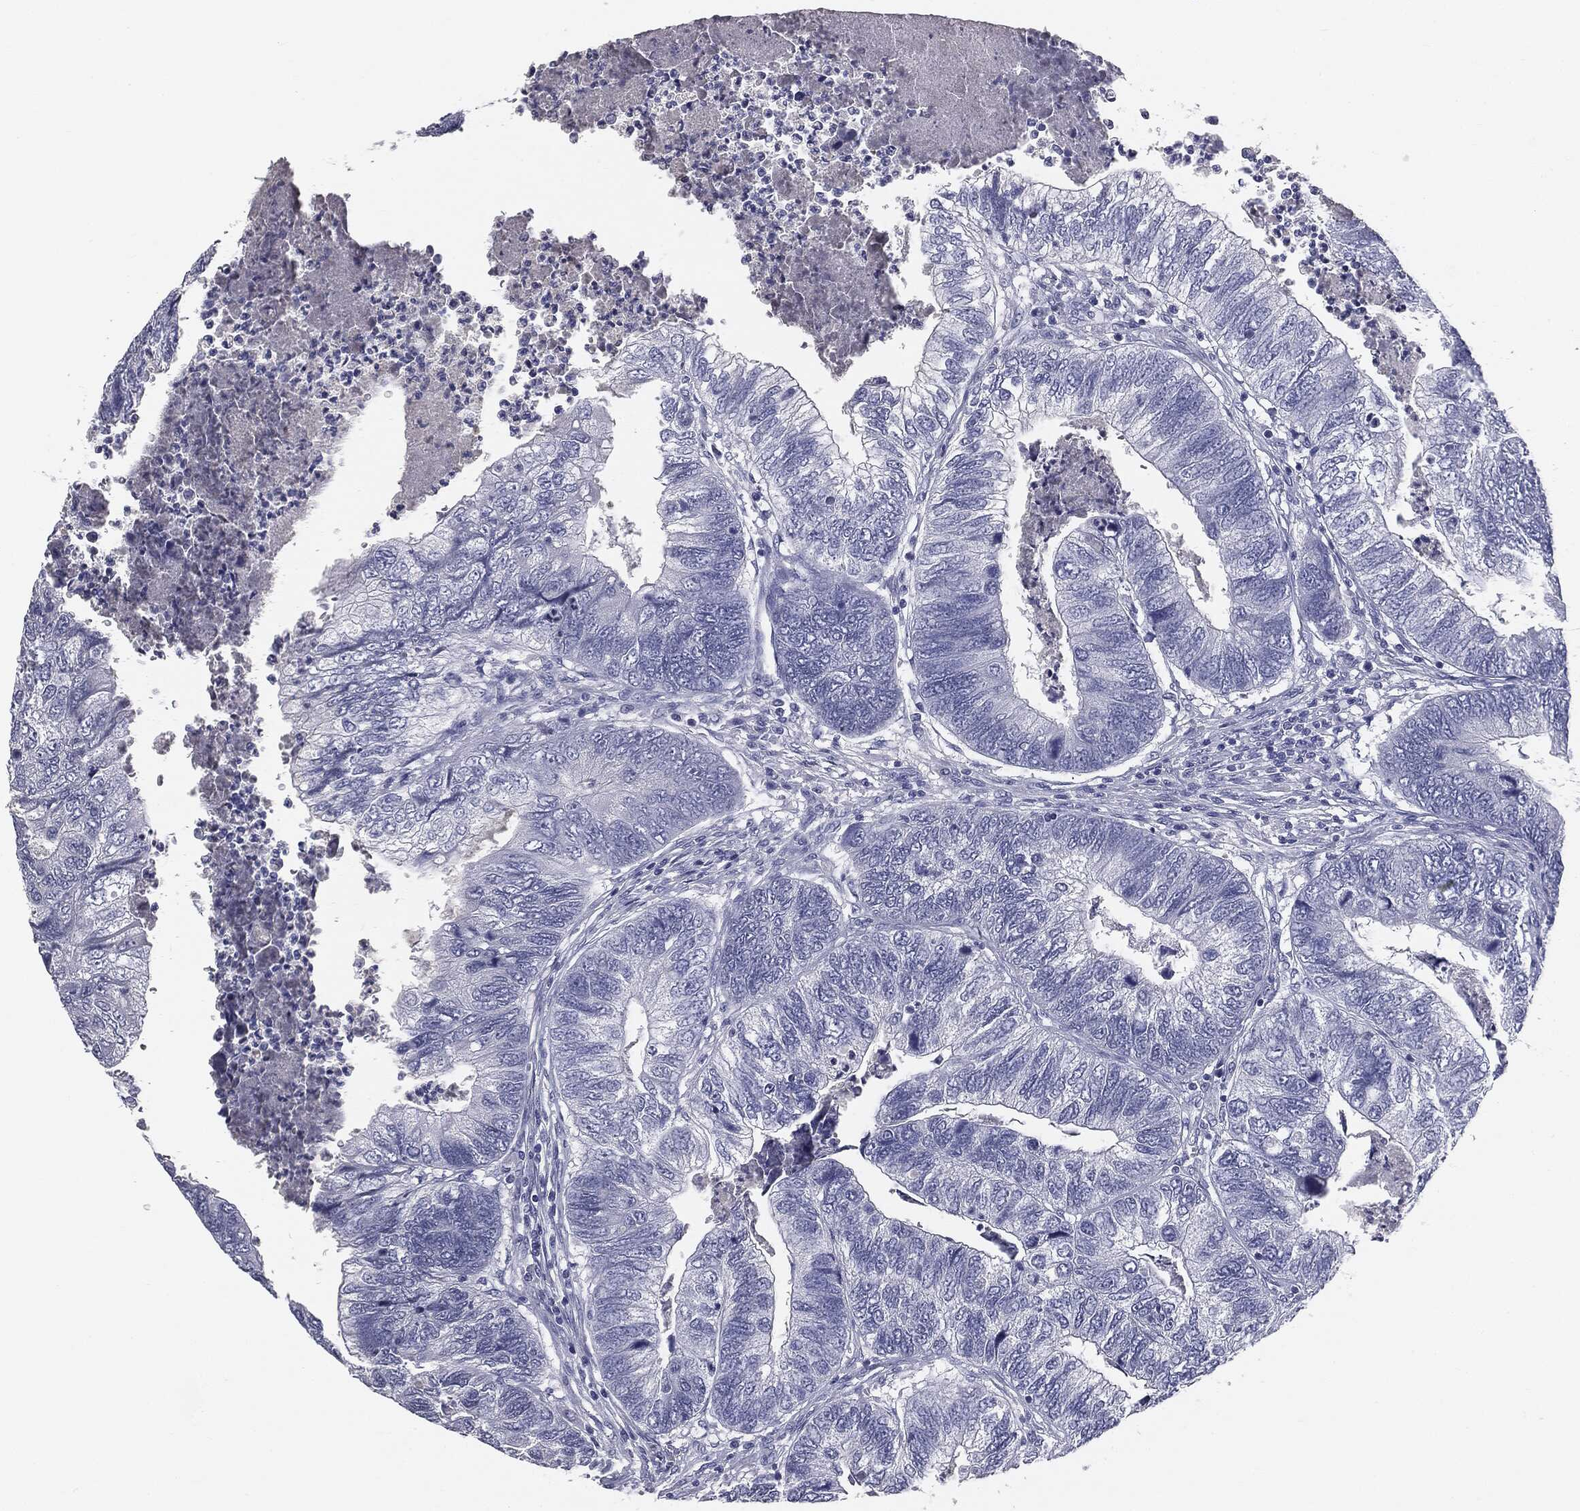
{"staining": {"intensity": "negative", "quantity": "none", "location": "none"}, "tissue": "colorectal cancer", "cell_type": "Tumor cells", "image_type": "cancer", "snomed": [{"axis": "morphology", "description": "Adenocarcinoma, NOS"}, {"axis": "topography", "description": "Colon"}], "caption": "Tumor cells are negative for protein expression in human colorectal cancer (adenocarcinoma).", "gene": "AFP", "patient": {"sex": "female", "age": 67}}